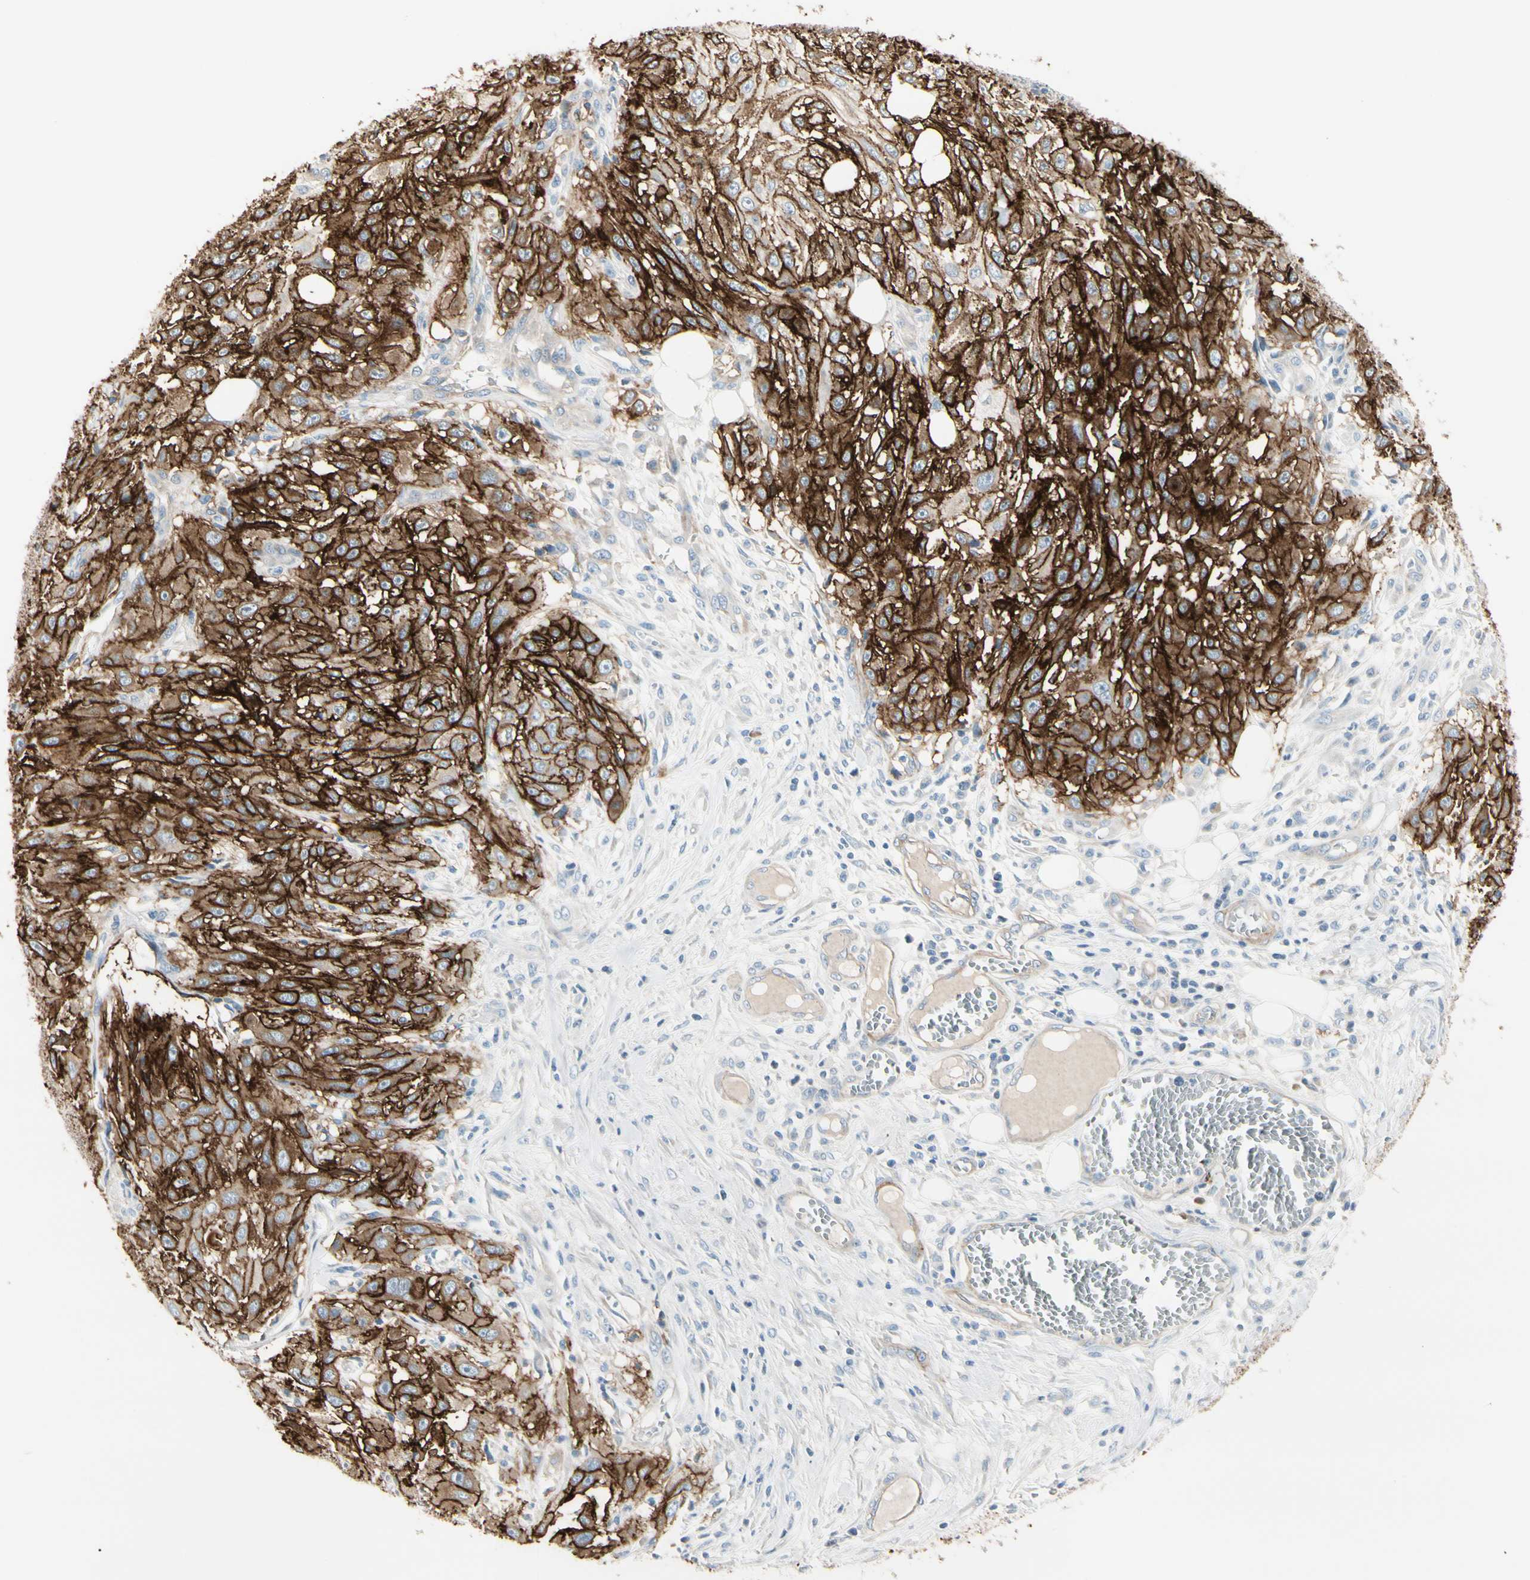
{"staining": {"intensity": "strong", "quantity": ">75%", "location": "cytoplasmic/membranous"}, "tissue": "skin cancer", "cell_type": "Tumor cells", "image_type": "cancer", "snomed": [{"axis": "morphology", "description": "Squamous cell carcinoma, NOS"}, {"axis": "topography", "description": "Skin"}], "caption": "Protein staining by IHC shows strong cytoplasmic/membranous positivity in about >75% of tumor cells in skin cancer. Using DAB (brown) and hematoxylin (blue) stains, captured at high magnification using brightfield microscopy.", "gene": "ITGA3", "patient": {"sex": "male", "age": 75}}